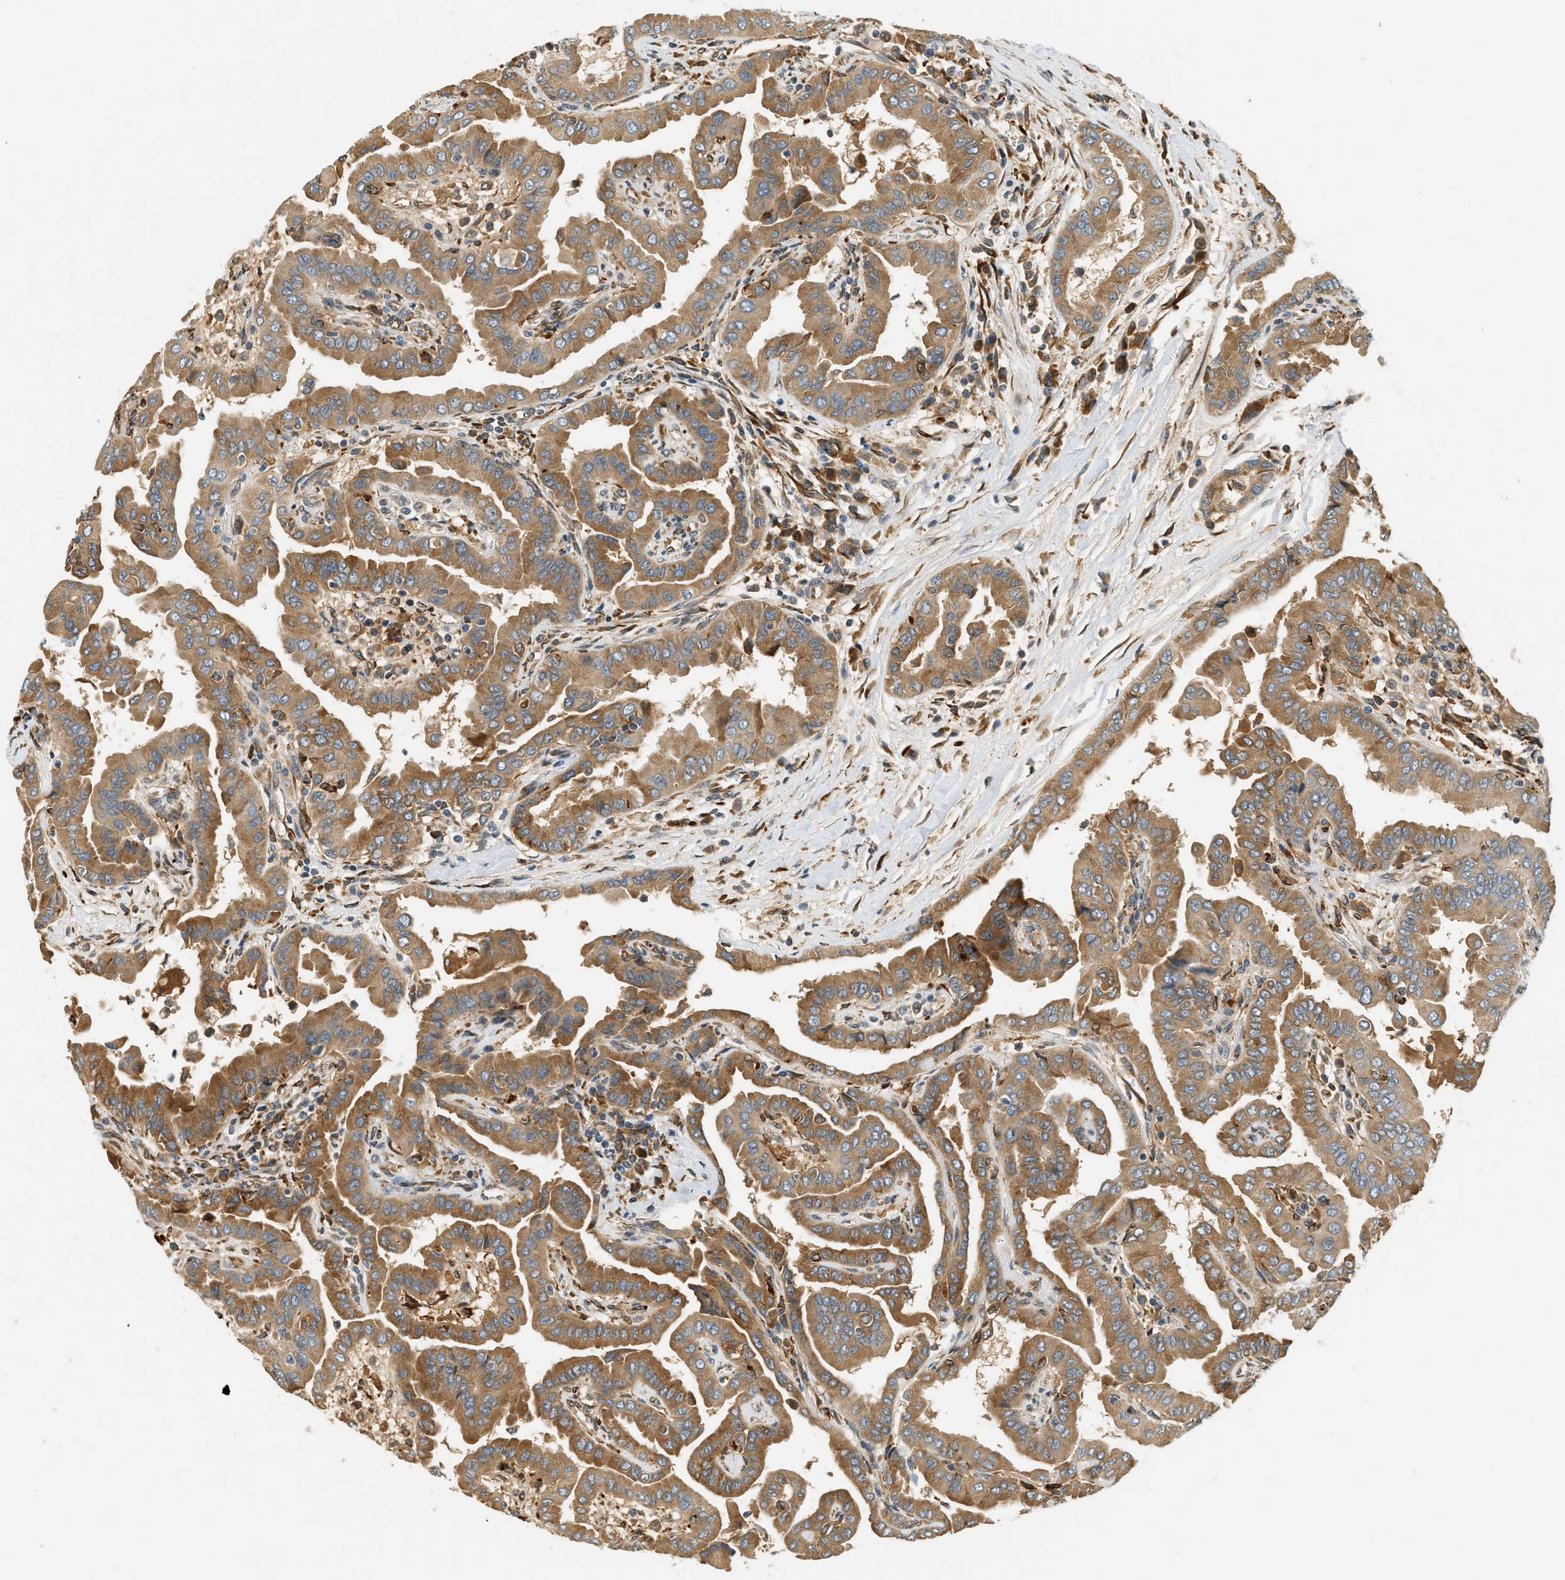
{"staining": {"intensity": "moderate", "quantity": ">75%", "location": "cytoplasmic/membranous"}, "tissue": "thyroid cancer", "cell_type": "Tumor cells", "image_type": "cancer", "snomed": [{"axis": "morphology", "description": "Papillary adenocarcinoma, NOS"}, {"axis": "topography", "description": "Thyroid gland"}], "caption": "Papillary adenocarcinoma (thyroid) stained with DAB IHC reveals medium levels of moderate cytoplasmic/membranous positivity in approximately >75% of tumor cells.", "gene": "PDK1", "patient": {"sex": "male", "age": 33}}